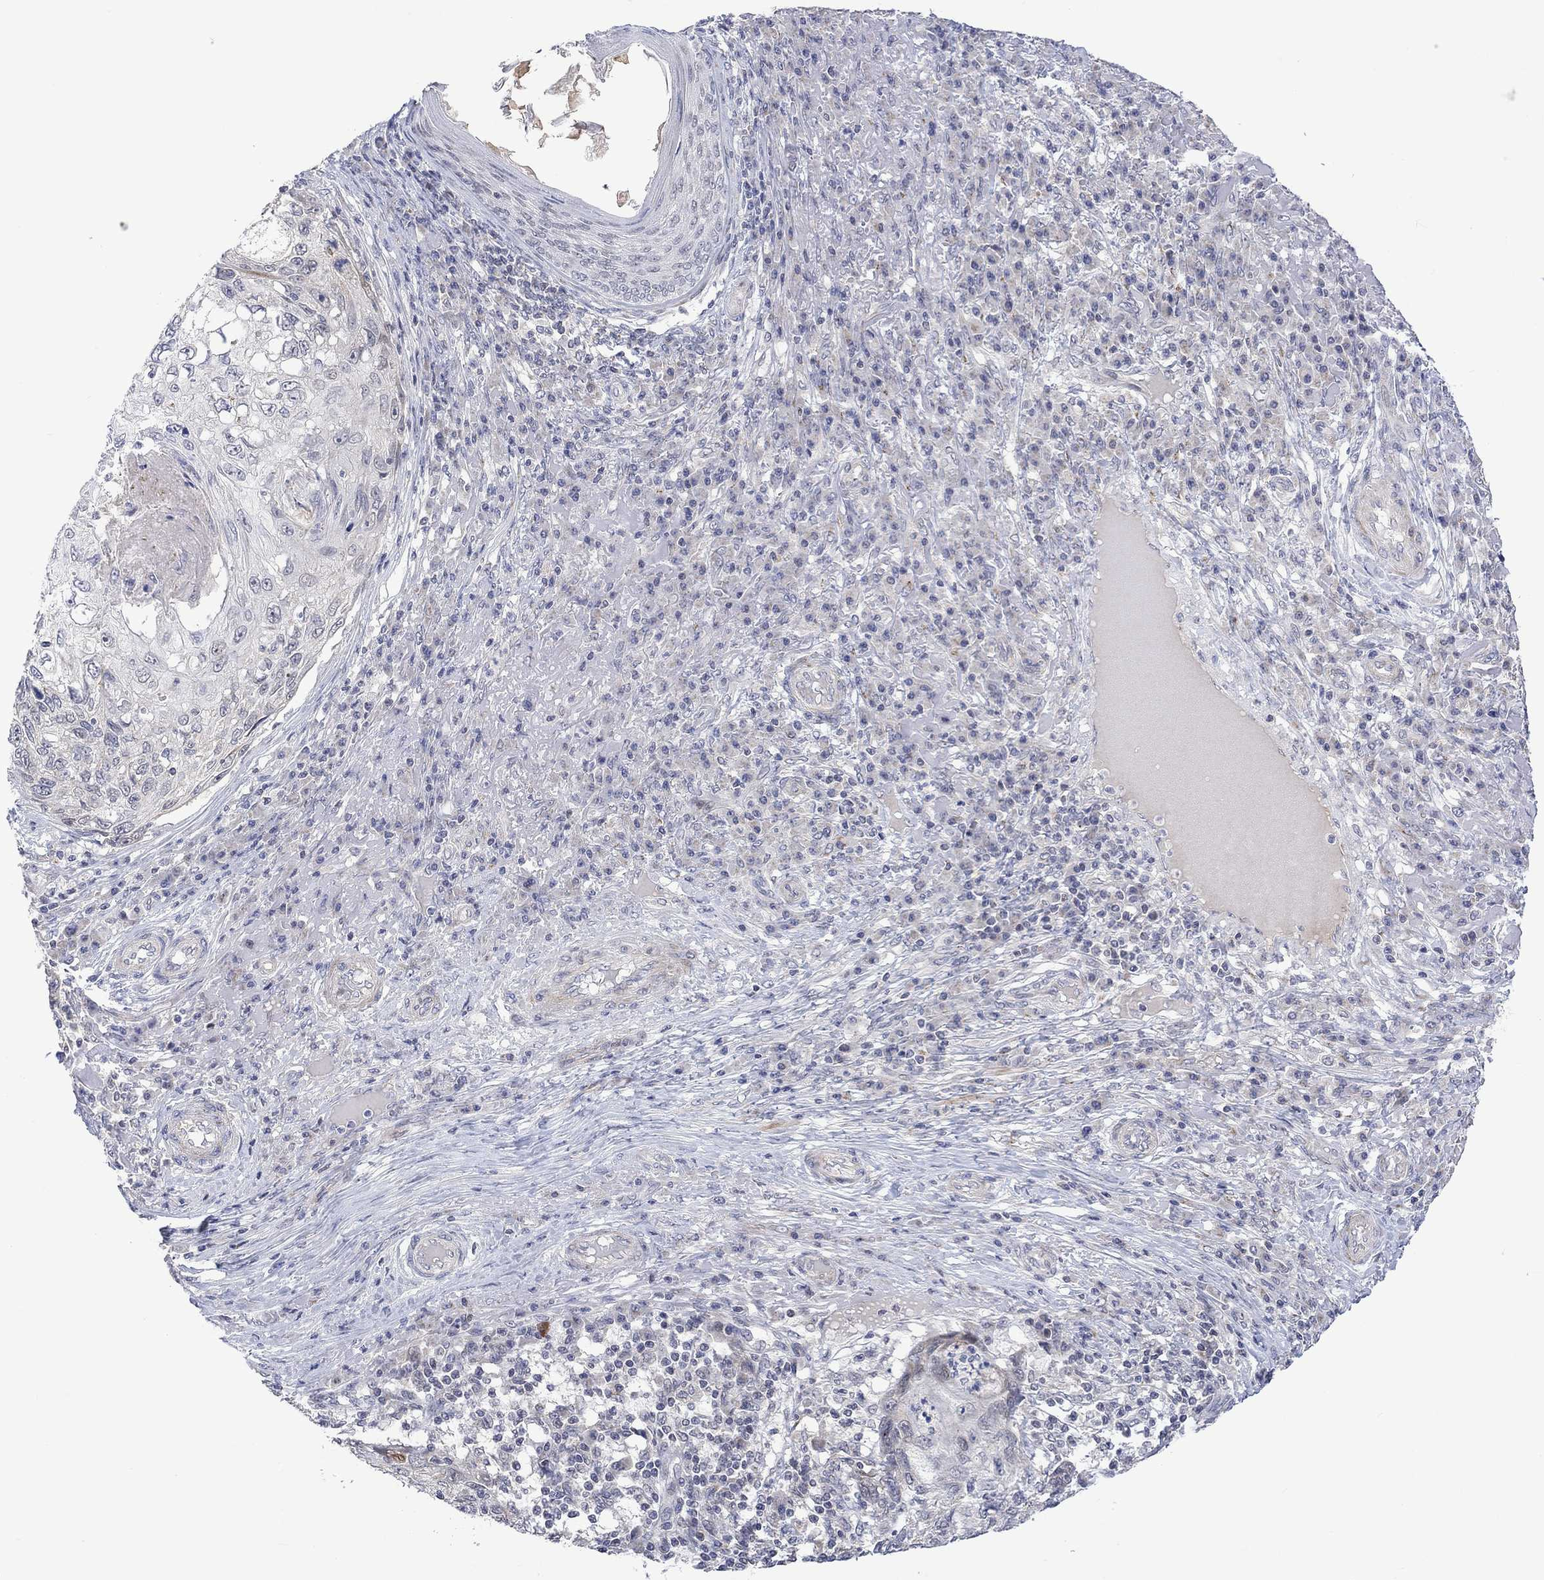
{"staining": {"intensity": "negative", "quantity": "none", "location": "none"}, "tissue": "skin cancer", "cell_type": "Tumor cells", "image_type": "cancer", "snomed": [{"axis": "morphology", "description": "Squamous cell carcinoma, NOS"}, {"axis": "topography", "description": "Skin"}], "caption": "Immunohistochemistry image of human skin cancer (squamous cell carcinoma) stained for a protein (brown), which reveals no staining in tumor cells.", "gene": "SLC48A1", "patient": {"sex": "male", "age": 92}}